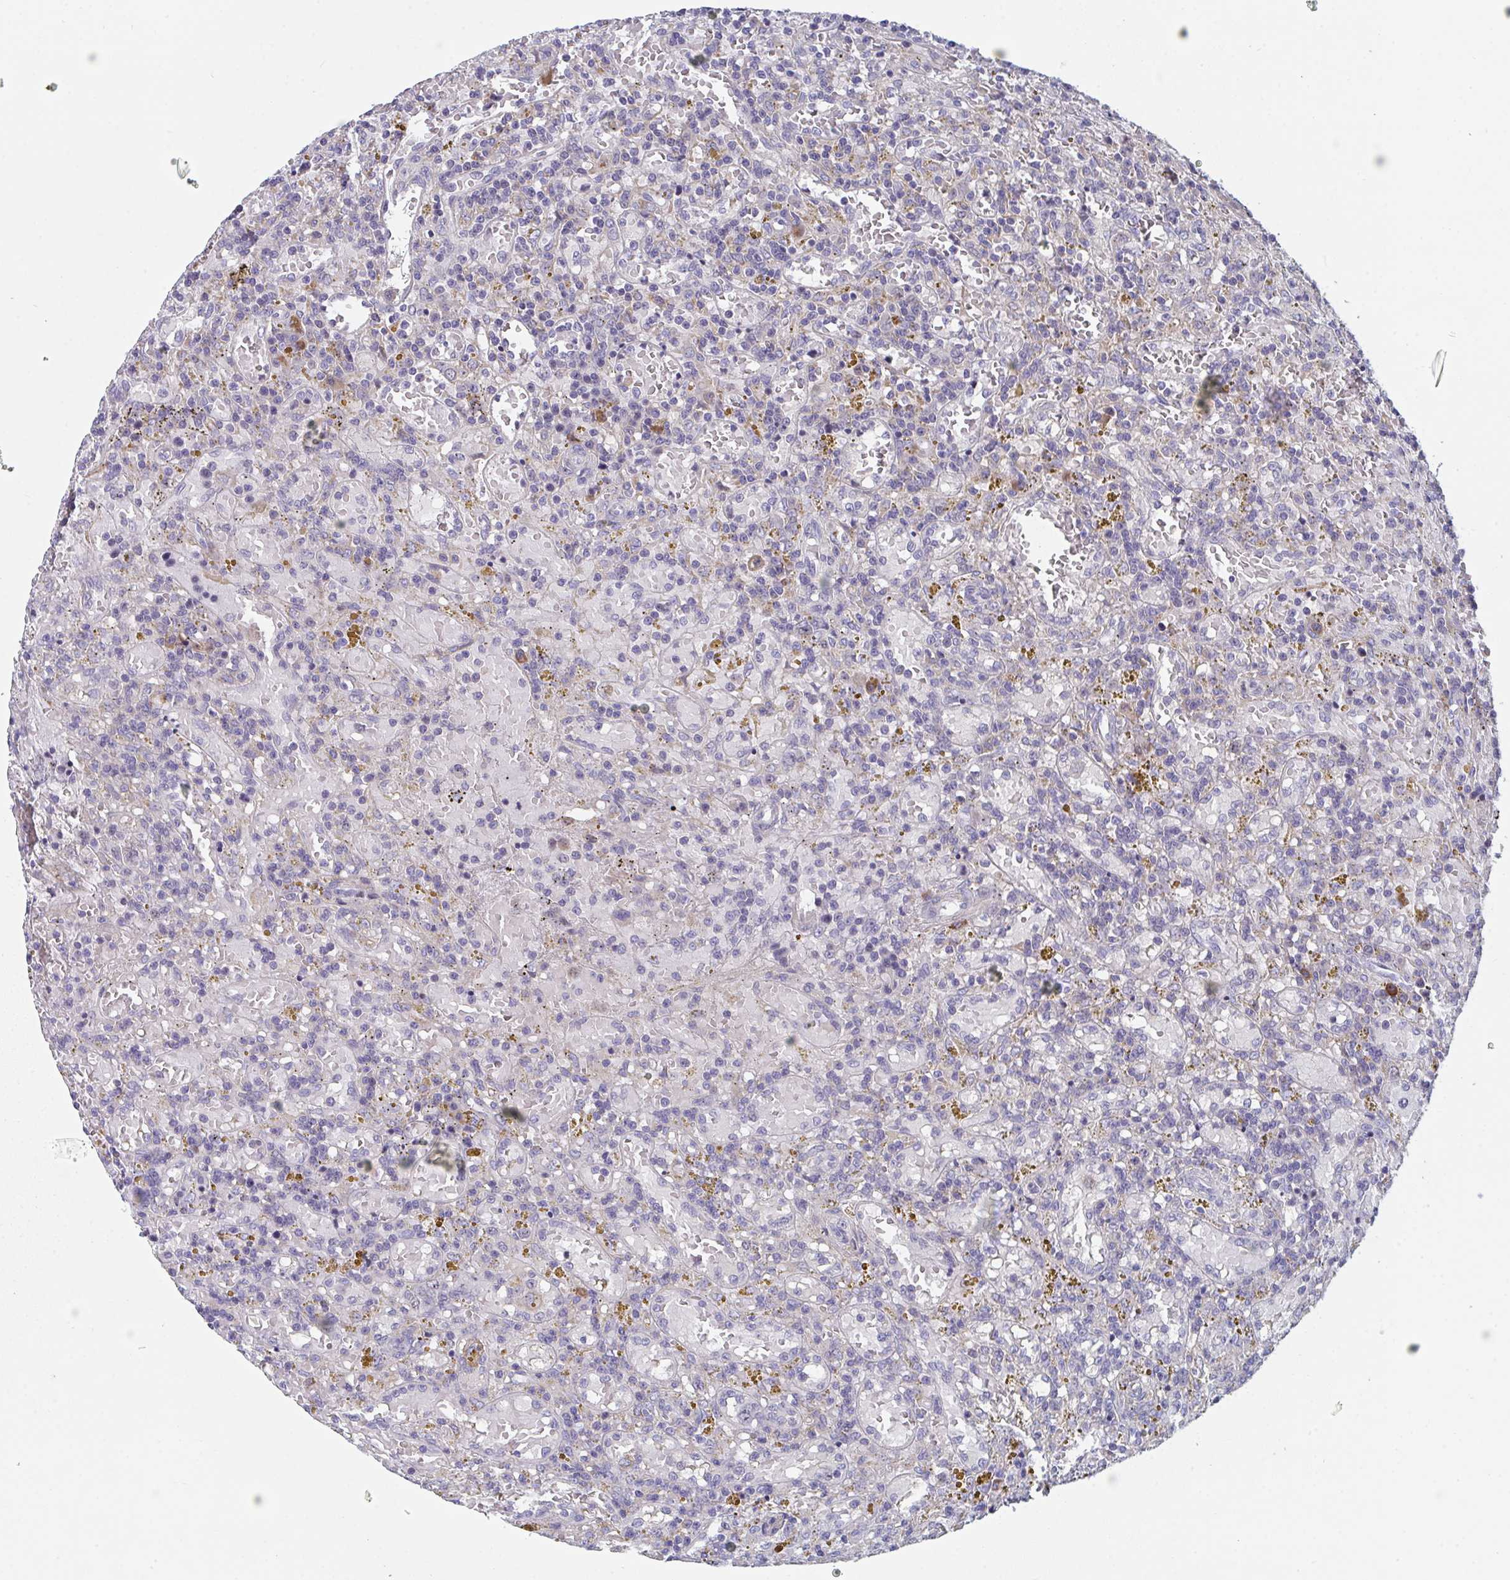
{"staining": {"intensity": "negative", "quantity": "none", "location": "none"}, "tissue": "lymphoma", "cell_type": "Tumor cells", "image_type": "cancer", "snomed": [{"axis": "morphology", "description": "Malignant lymphoma, non-Hodgkin's type, Low grade"}, {"axis": "topography", "description": "Spleen"}], "caption": "Tumor cells are negative for brown protein staining in malignant lymphoma, non-Hodgkin's type (low-grade).", "gene": "CENPT", "patient": {"sex": "female", "age": 65}}